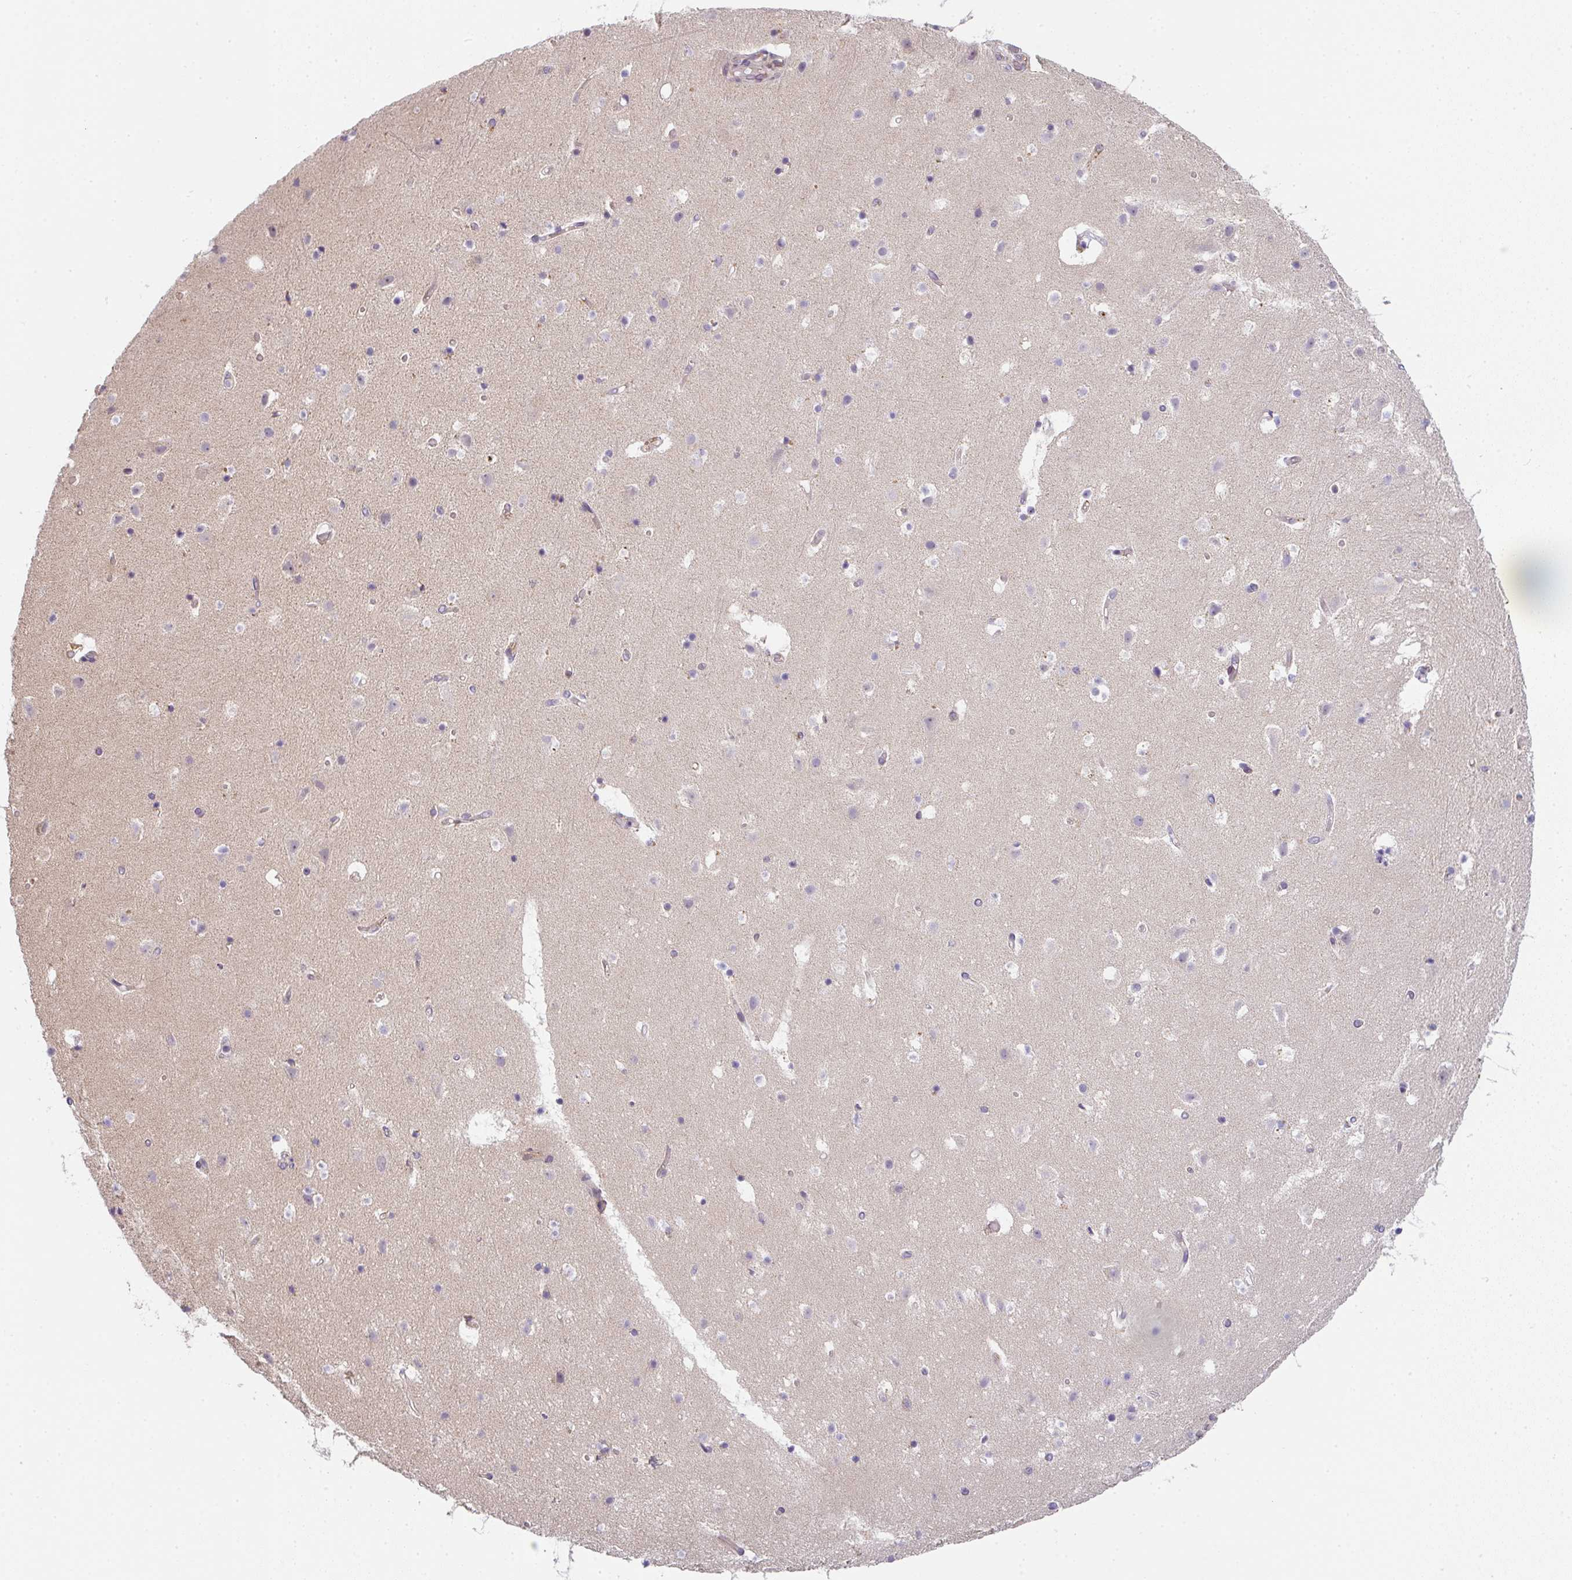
{"staining": {"intensity": "negative", "quantity": "none", "location": "none"}, "tissue": "cerebral cortex", "cell_type": "Endothelial cells", "image_type": "normal", "snomed": [{"axis": "morphology", "description": "Normal tissue, NOS"}, {"axis": "topography", "description": "Cerebral cortex"}], "caption": "Immunohistochemistry (IHC) photomicrograph of unremarkable cerebral cortex stained for a protein (brown), which demonstrates no positivity in endothelial cells. (DAB (3,3'-diaminobenzidine) IHC, high magnification).", "gene": "TNFRSF10A", "patient": {"sex": "female", "age": 42}}